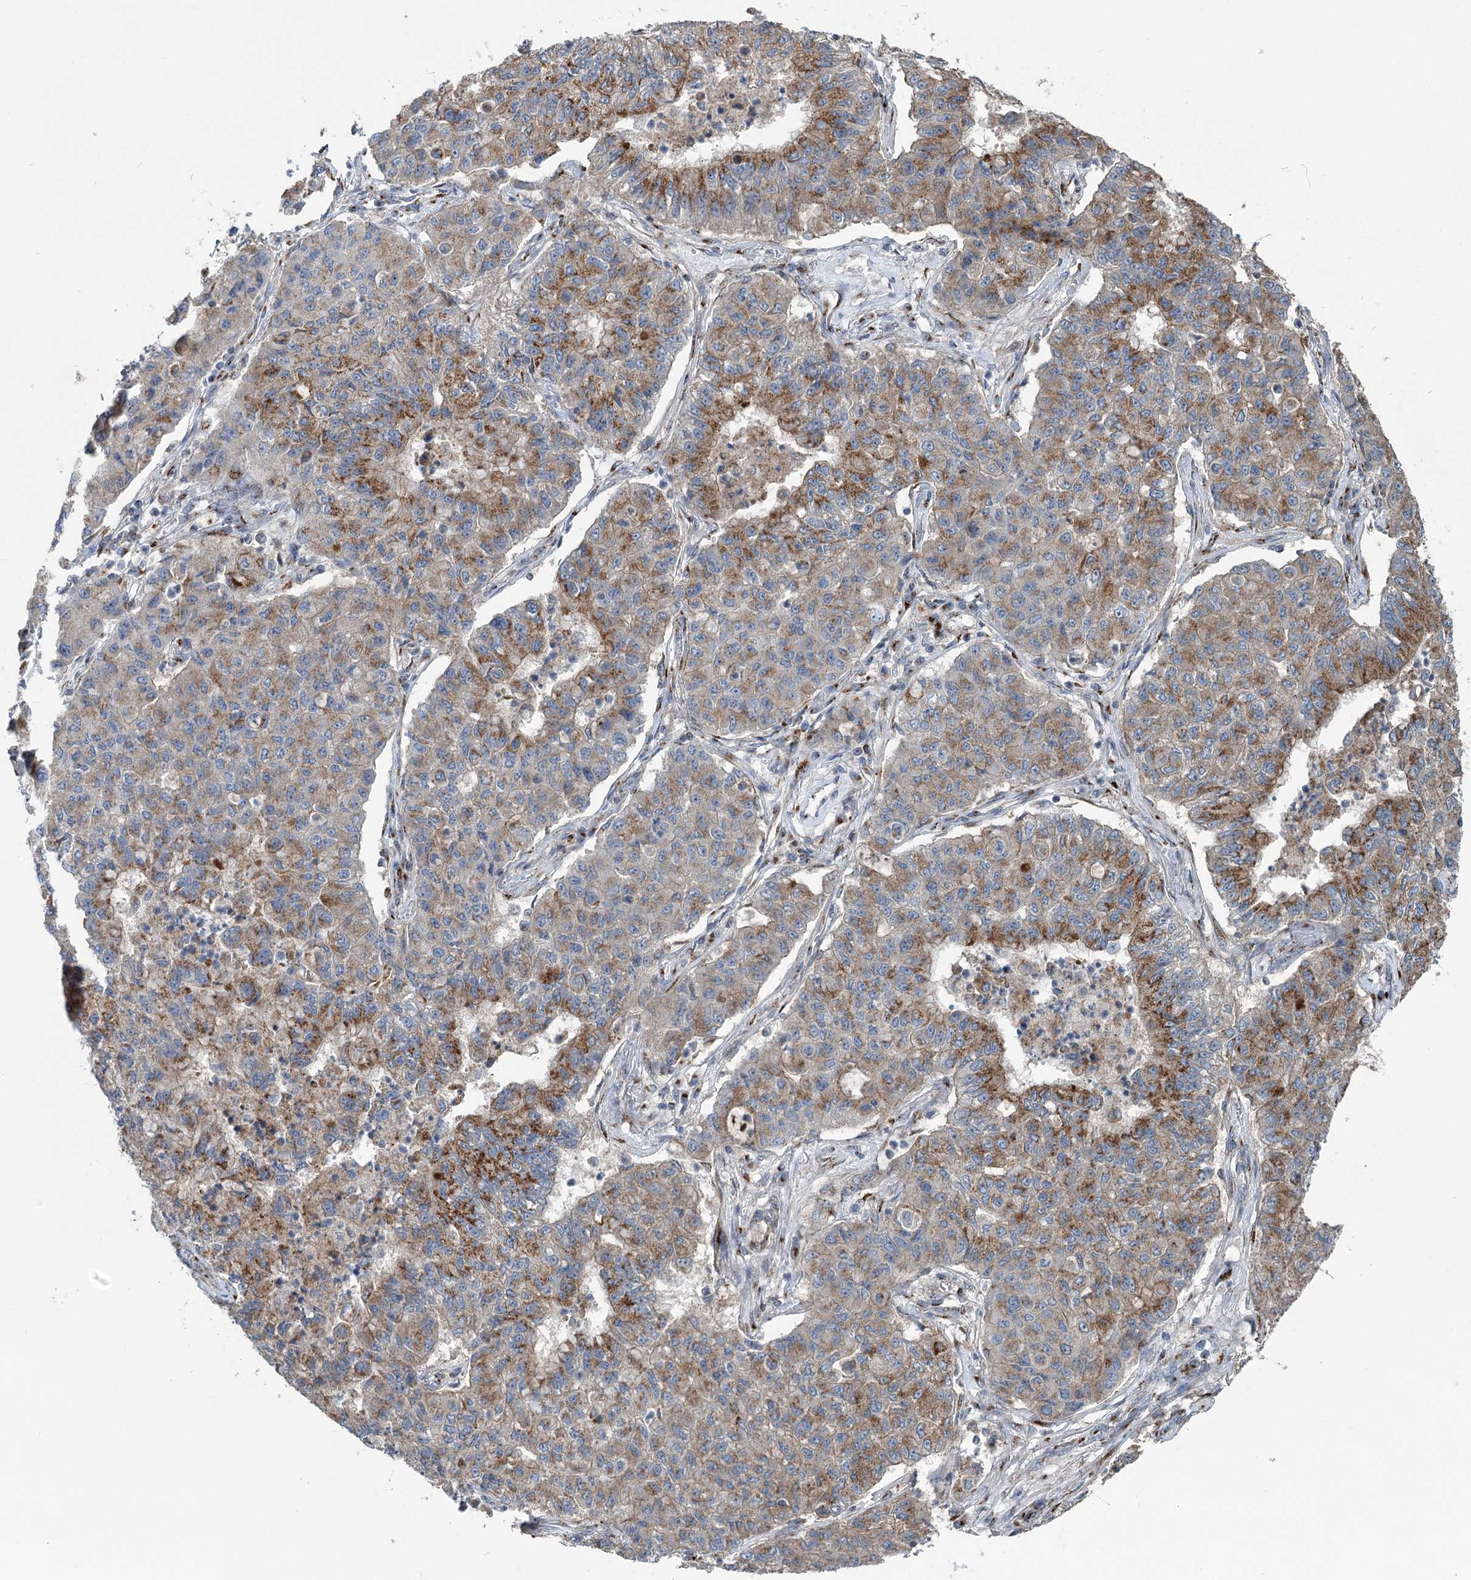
{"staining": {"intensity": "moderate", "quantity": ">75%", "location": "cytoplasmic/membranous"}, "tissue": "lung cancer", "cell_type": "Tumor cells", "image_type": "cancer", "snomed": [{"axis": "morphology", "description": "Squamous cell carcinoma, NOS"}, {"axis": "topography", "description": "Lung"}], "caption": "Immunohistochemistry (IHC) (DAB (3,3'-diaminobenzidine)) staining of human lung cancer (squamous cell carcinoma) exhibits moderate cytoplasmic/membranous protein expression in about >75% of tumor cells.", "gene": "ITIH5", "patient": {"sex": "male", "age": 74}}